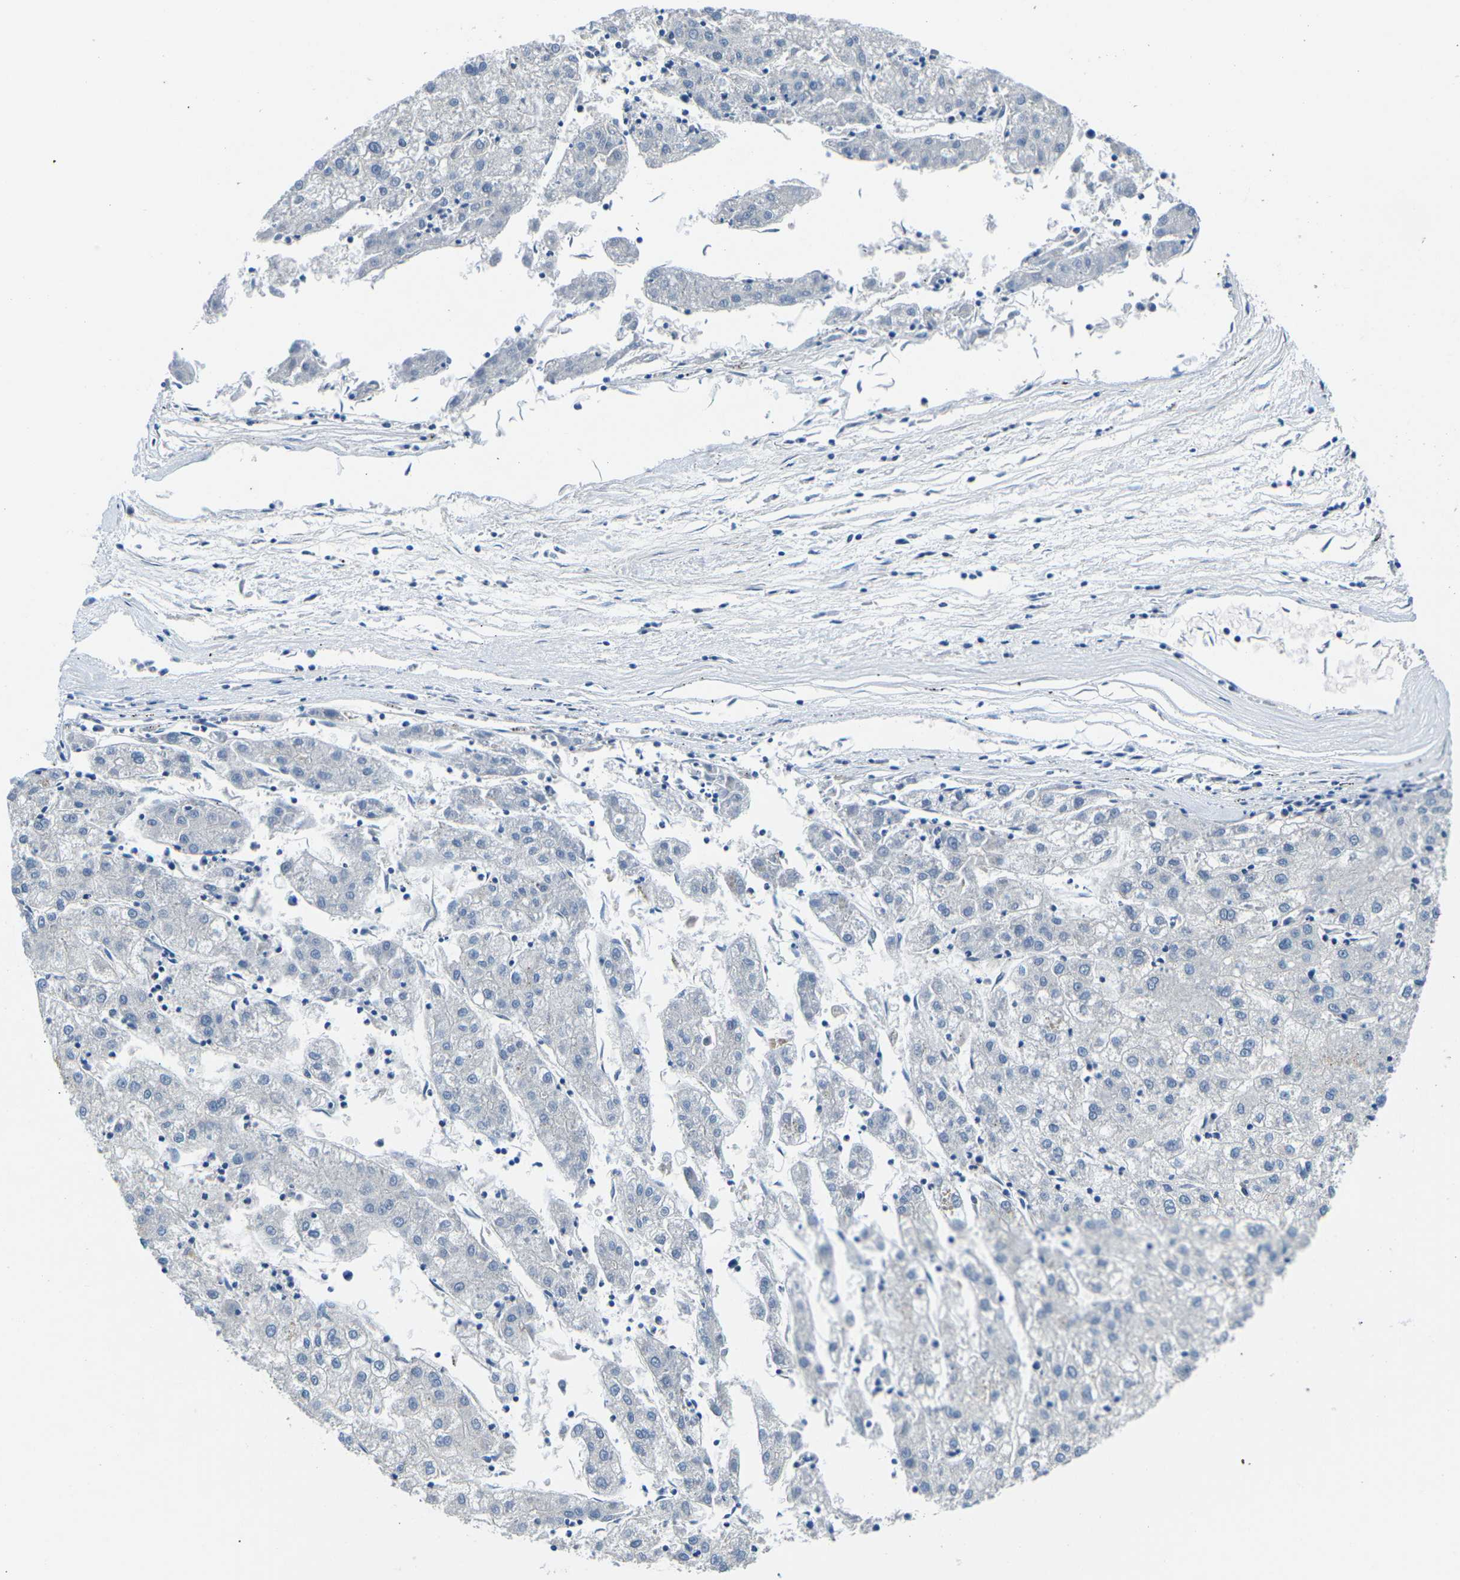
{"staining": {"intensity": "negative", "quantity": "none", "location": "none"}, "tissue": "liver cancer", "cell_type": "Tumor cells", "image_type": "cancer", "snomed": [{"axis": "morphology", "description": "Carcinoma, Hepatocellular, NOS"}, {"axis": "topography", "description": "Liver"}], "caption": "This is a micrograph of immunohistochemistry staining of liver hepatocellular carcinoma, which shows no staining in tumor cells. (Stains: DAB (3,3'-diaminobenzidine) immunohistochemistry with hematoxylin counter stain, Microscopy: brightfield microscopy at high magnification).", "gene": "TM6SF1", "patient": {"sex": "male", "age": 72}}